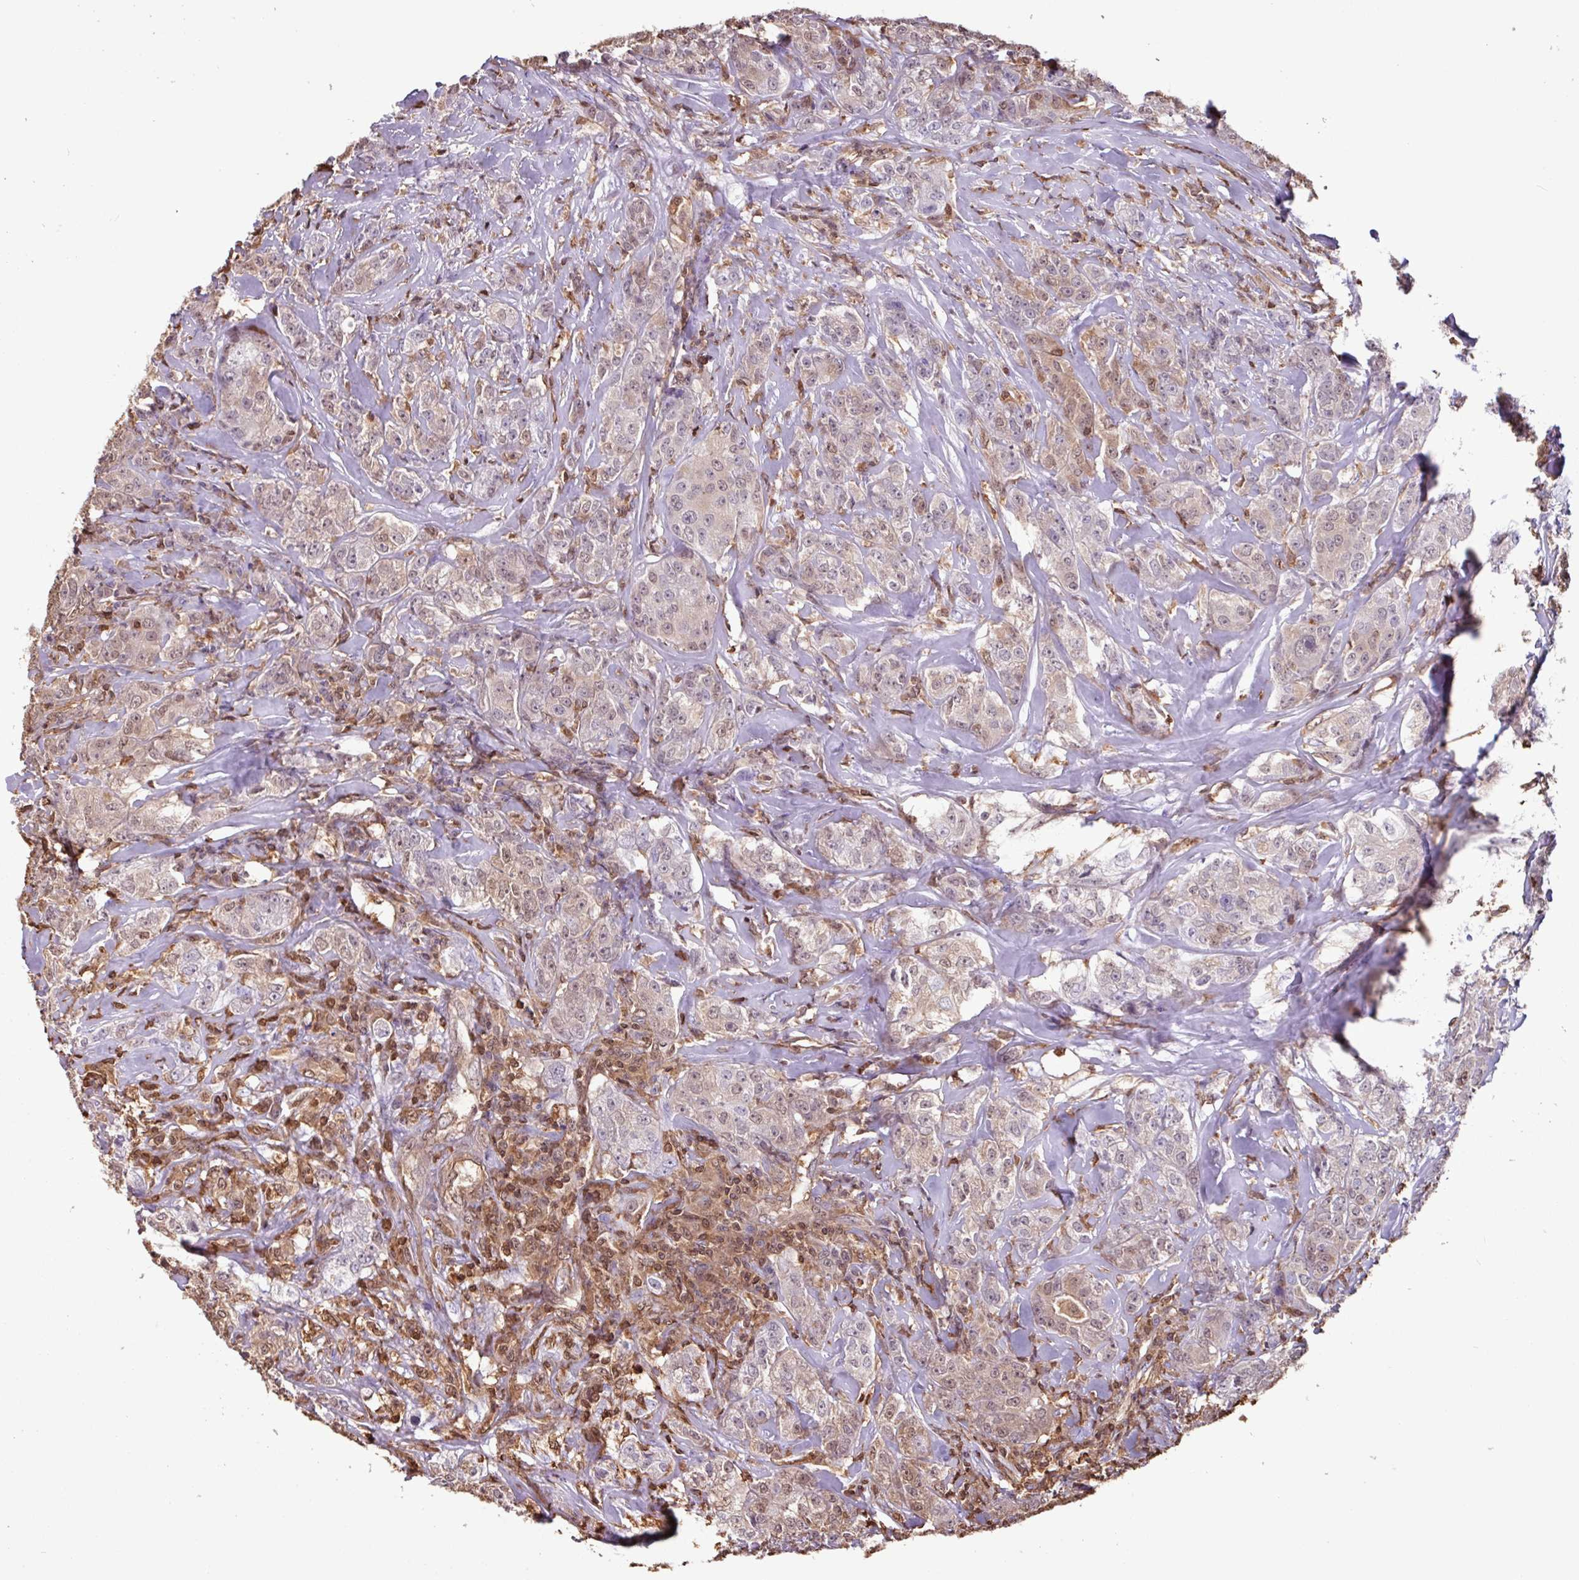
{"staining": {"intensity": "weak", "quantity": "25%-75%", "location": "cytoplasmic/membranous,nuclear"}, "tissue": "breast cancer", "cell_type": "Tumor cells", "image_type": "cancer", "snomed": [{"axis": "morphology", "description": "Duct carcinoma"}, {"axis": "topography", "description": "Breast"}], "caption": "Breast infiltrating ductal carcinoma stained with a brown dye reveals weak cytoplasmic/membranous and nuclear positive positivity in about 25%-75% of tumor cells.", "gene": "ARHGDIB", "patient": {"sex": "female", "age": 43}}